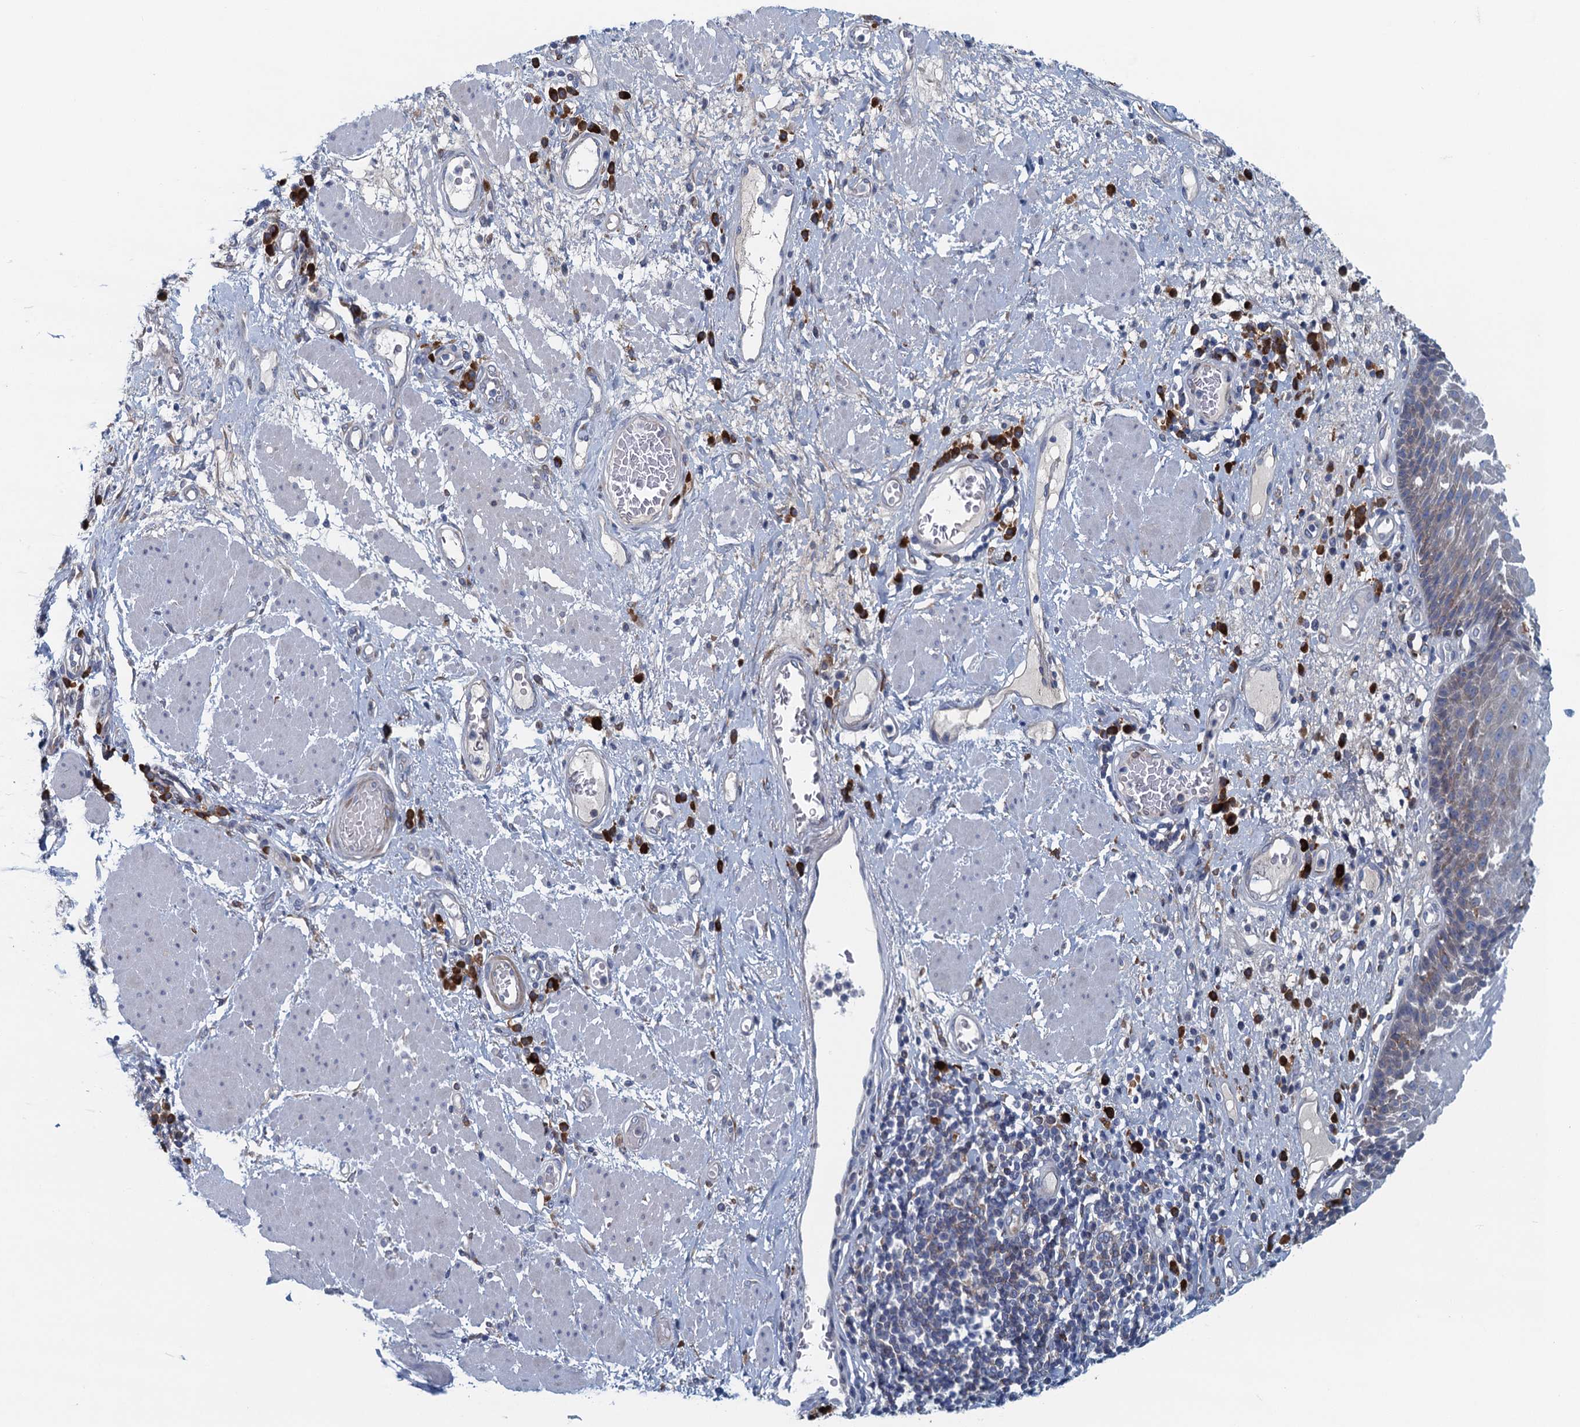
{"staining": {"intensity": "weak", "quantity": "25%-75%", "location": "cytoplasmic/membranous"}, "tissue": "esophagus", "cell_type": "Squamous epithelial cells", "image_type": "normal", "snomed": [{"axis": "morphology", "description": "Normal tissue, NOS"}, {"axis": "morphology", "description": "Adenocarcinoma, NOS"}, {"axis": "topography", "description": "Esophagus"}], "caption": "Esophagus stained with DAB immunohistochemistry (IHC) demonstrates low levels of weak cytoplasmic/membranous positivity in about 25%-75% of squamous epithelial cells. The staining was performed using DAB (3,3'-diaminobenzidine), with brown indicating positive protein expression. Nuclei are stained blue with hematoxylin.", "gene": "MYDGF", "patient": {"sex": "male", "age": 62}}